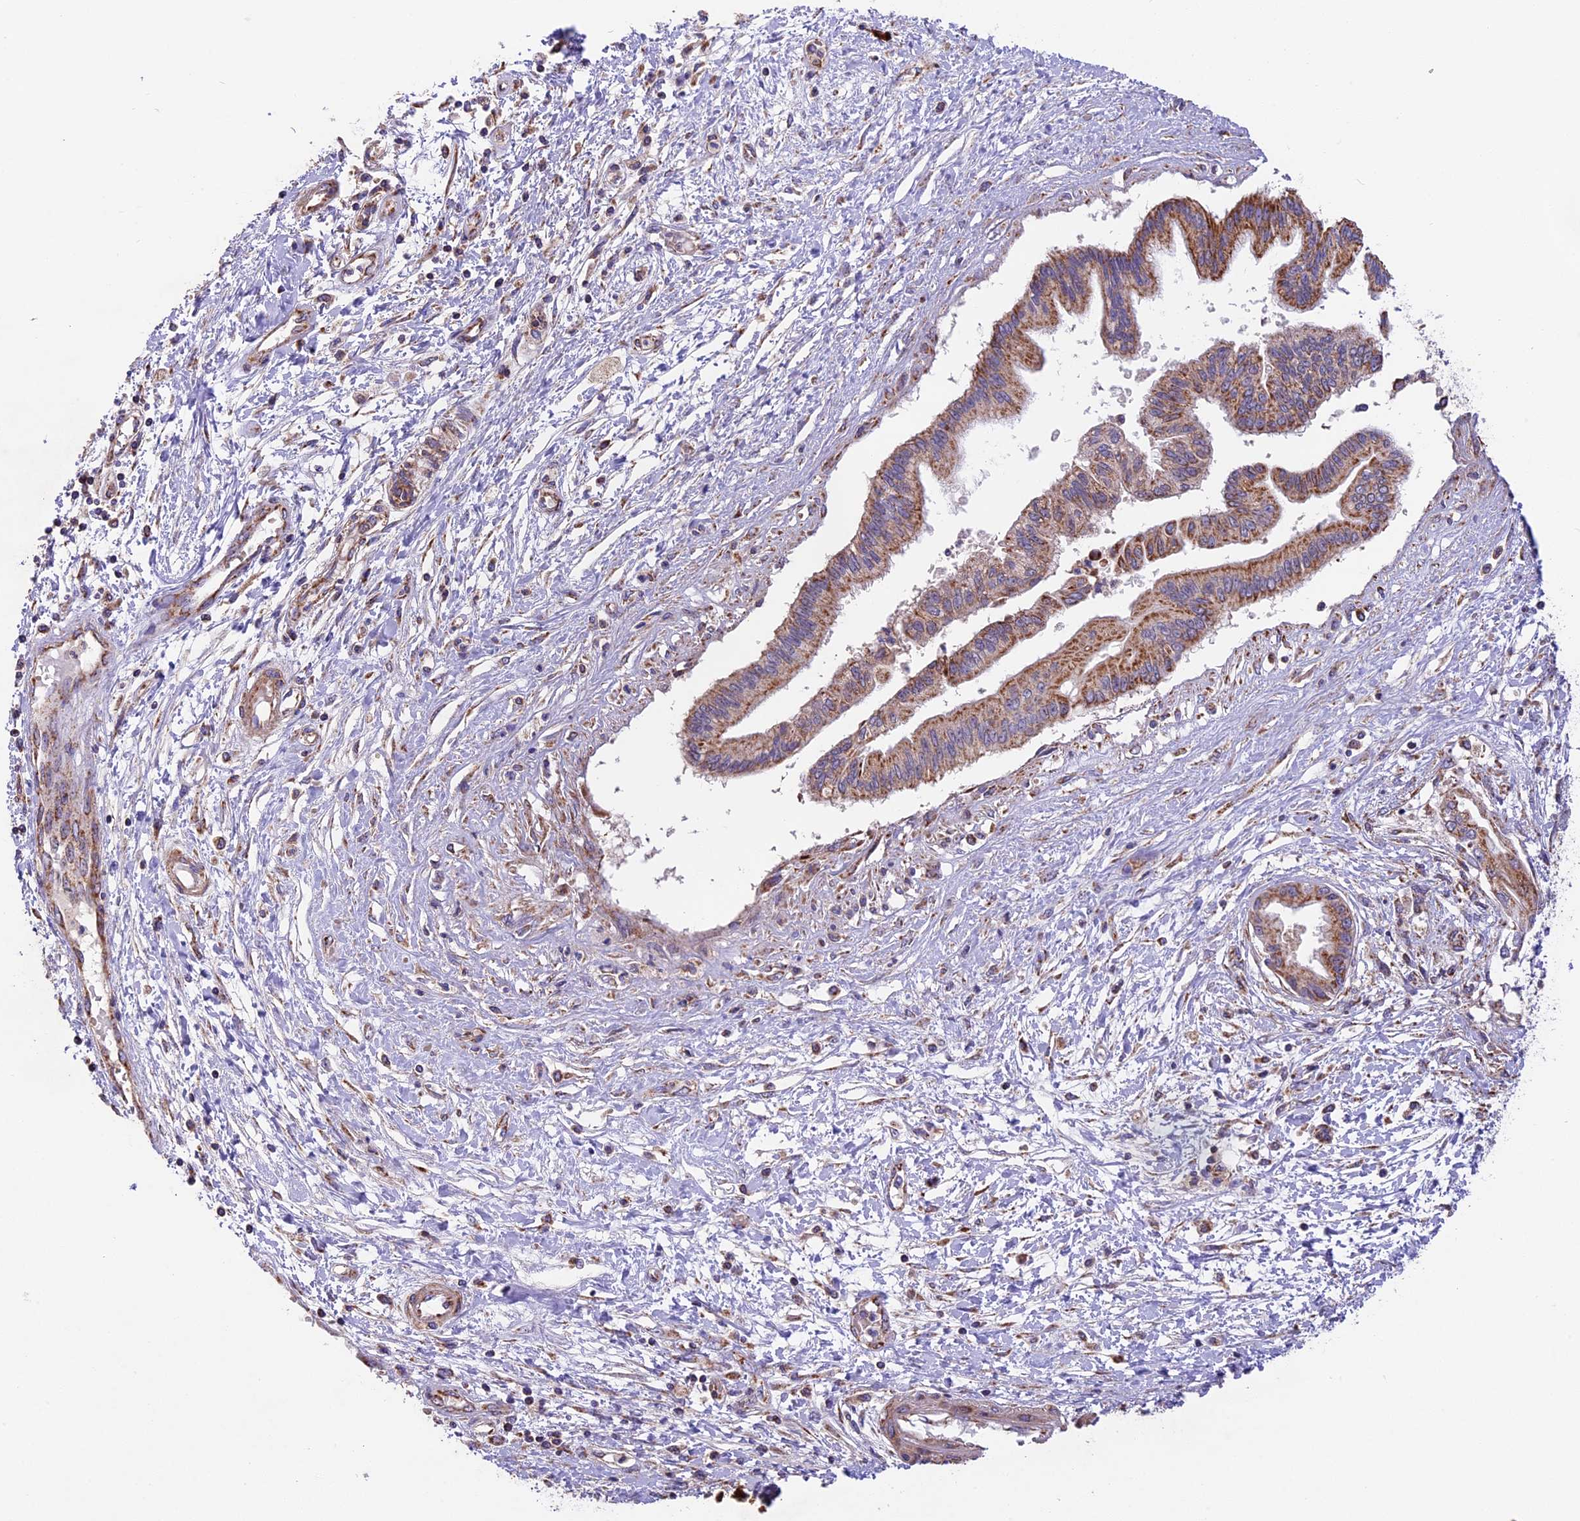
{"staining": {"intensity": "moderate", "quantity": ">75%", "location": "cytoplasmic/membranous"}, "tissue": "pancreatic cancer", "cell_type": "Tumor cells", "image_type": "cancer", "snomed": [{"axis": "morphology", "description": "Adenocarcinoma, NOS"}, {"axis": "topography", "description": "Pancreas"}], "caption": "A medium amount of moderate cytoplasmic/membranous positivity is seen in about >75% of tumor cells in pancreatic cancer tissue.", "gene": "NDUFA8", "patient": {"sex": "male", "age": 46}}